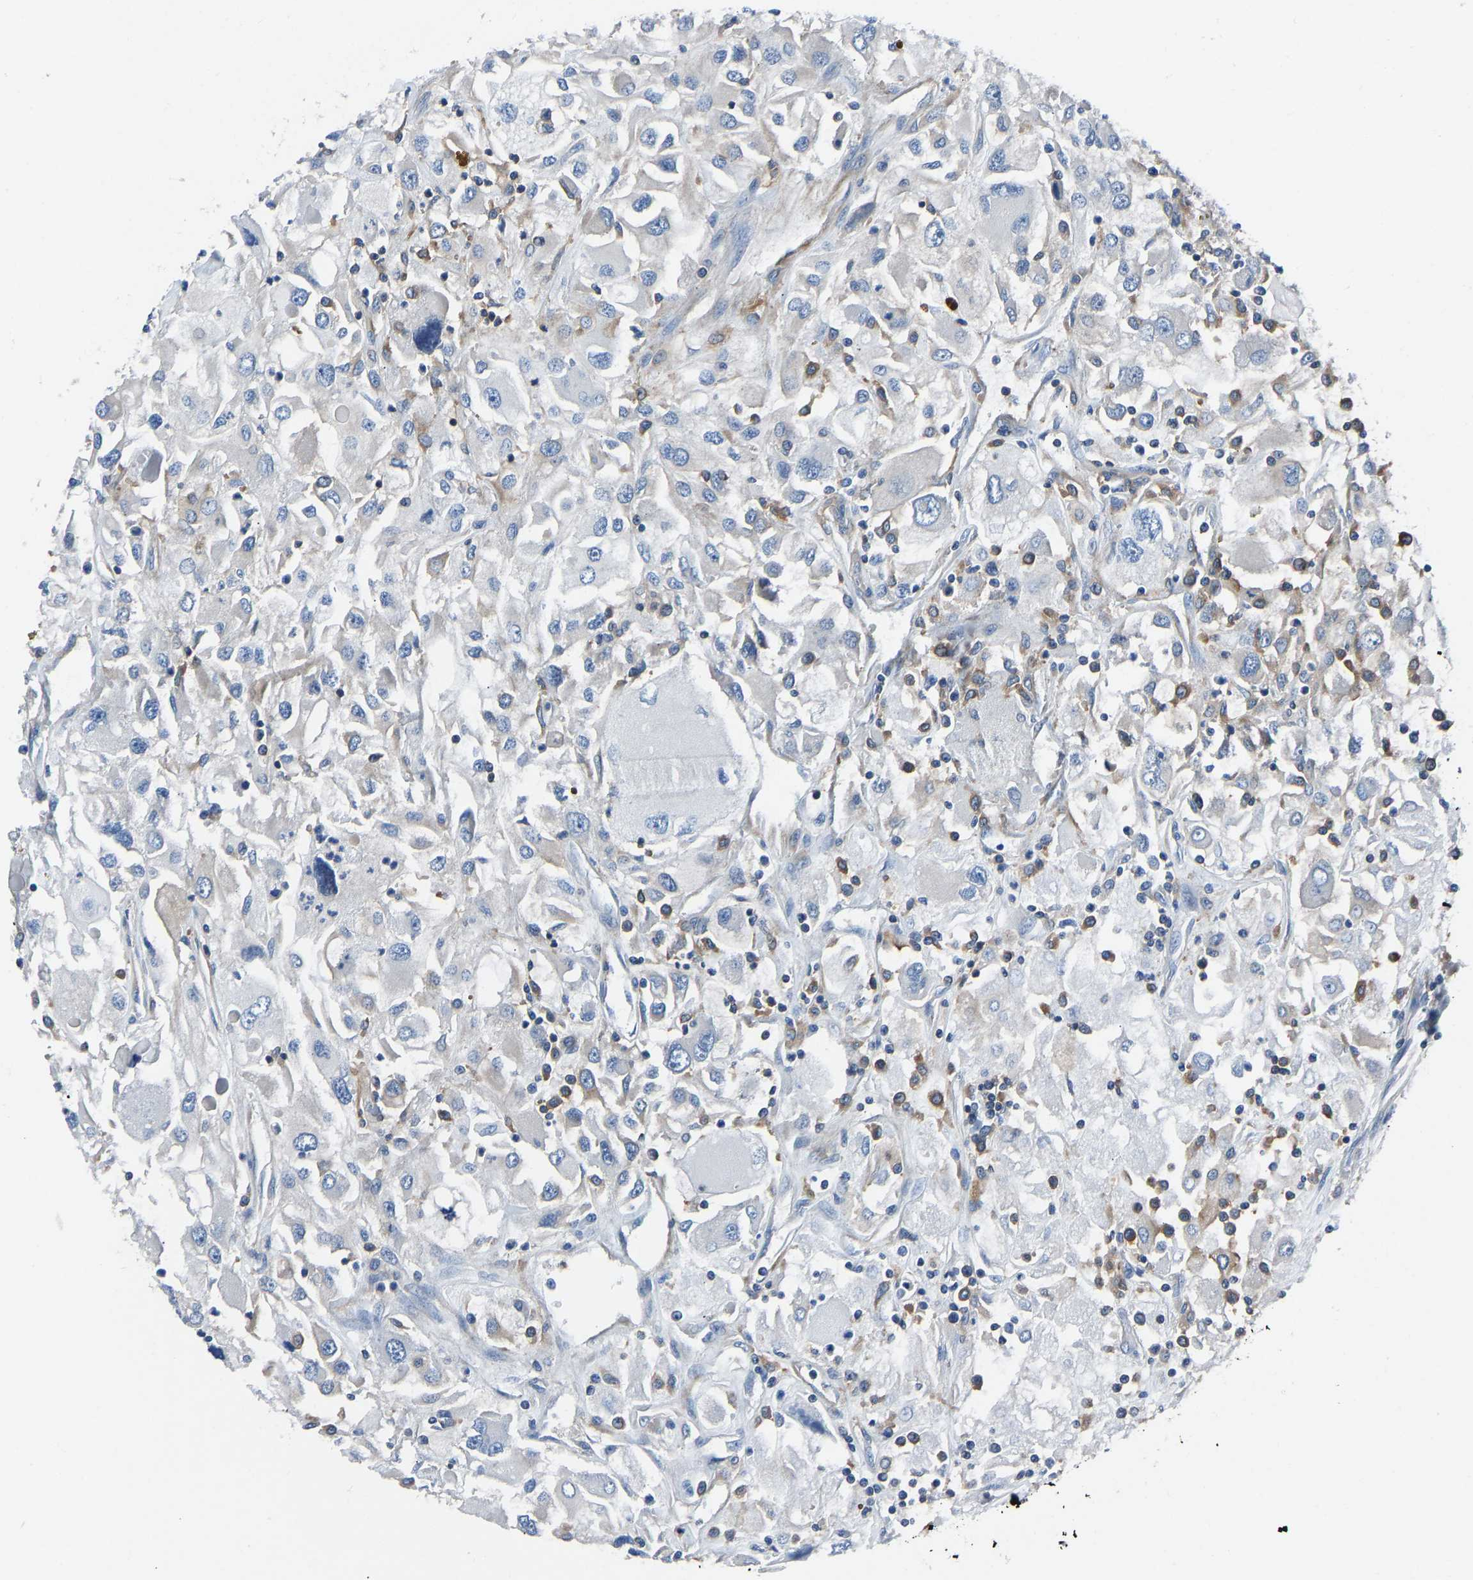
{"staining": {"intensity": "negative", "quantity": "none", "location": "none"}, "tissue": "renal cancer", "cell_type": "Tumor cells", "image_type": "cancer", "snomed": [{"axis": "morphology", "description": "Adenocarcinoma, NOS"}, {"axis": "topography", "description": "Kidney"}], "caption": "DAB immunohistochemical staining of renal cancer exhibits no significant staining in tumor cells.", "gene": "PRKAR1A", "patient": {"sex": "female", "age": 52}}